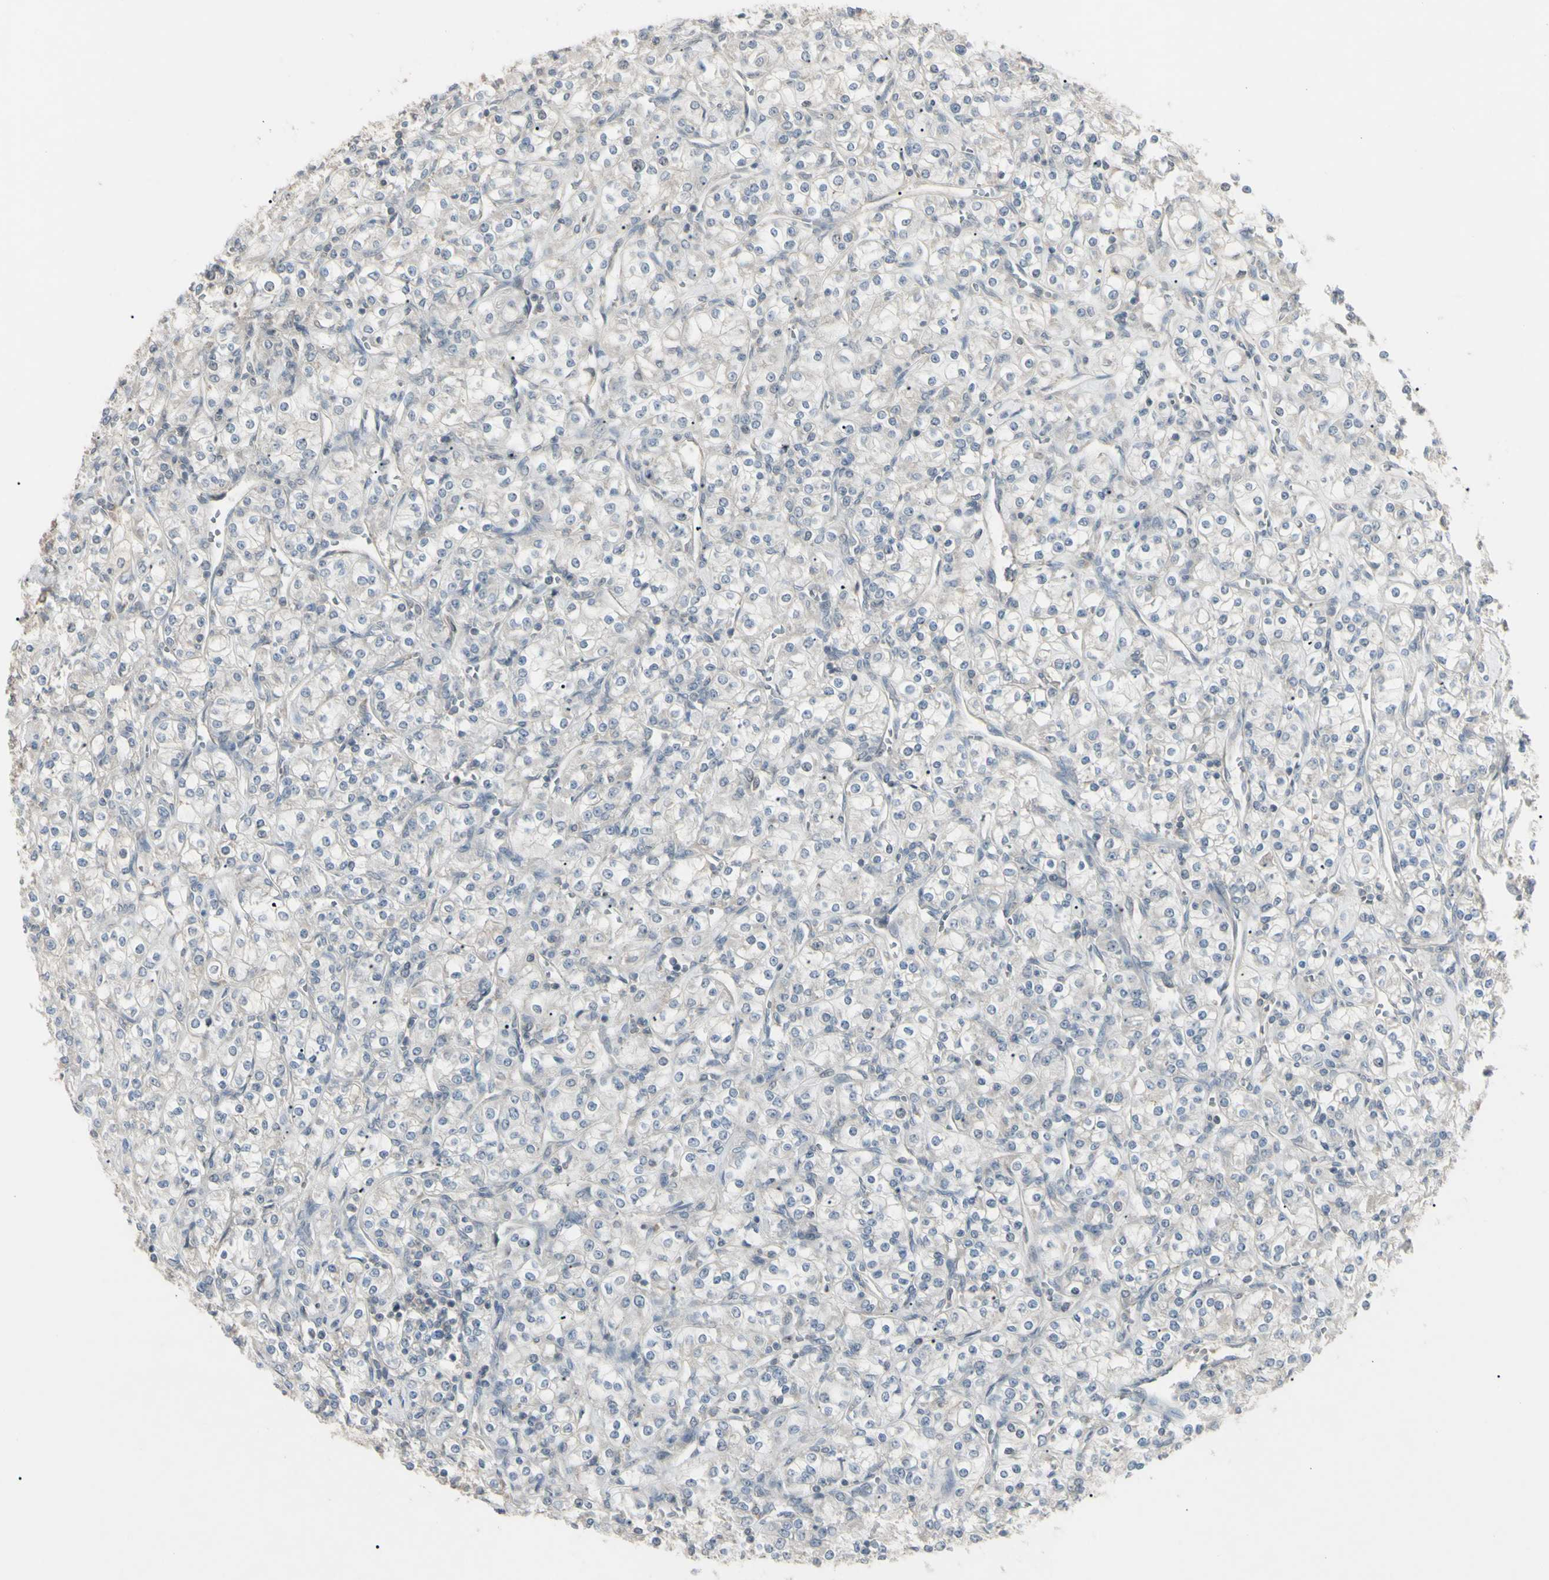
{"staining": {"intensity": "negative", "quantity": "none", "location": "none"}, "tissue": "renal cancer", "cell_type": "Tumor cells", "image_type": "cancer", "snomed": [{"axis": "morphology", "description": "Adenocarcinoma, NOS"}, {"axis": "topography", "description": "Kidney"}], "caption": "IHC image of neoplastic tissue: renal cancer stained with DAB demonstrates no significant protein staining in tumor cells.", "gene": "PIAS4", "patient": {"sex": "male", "age": 77}}